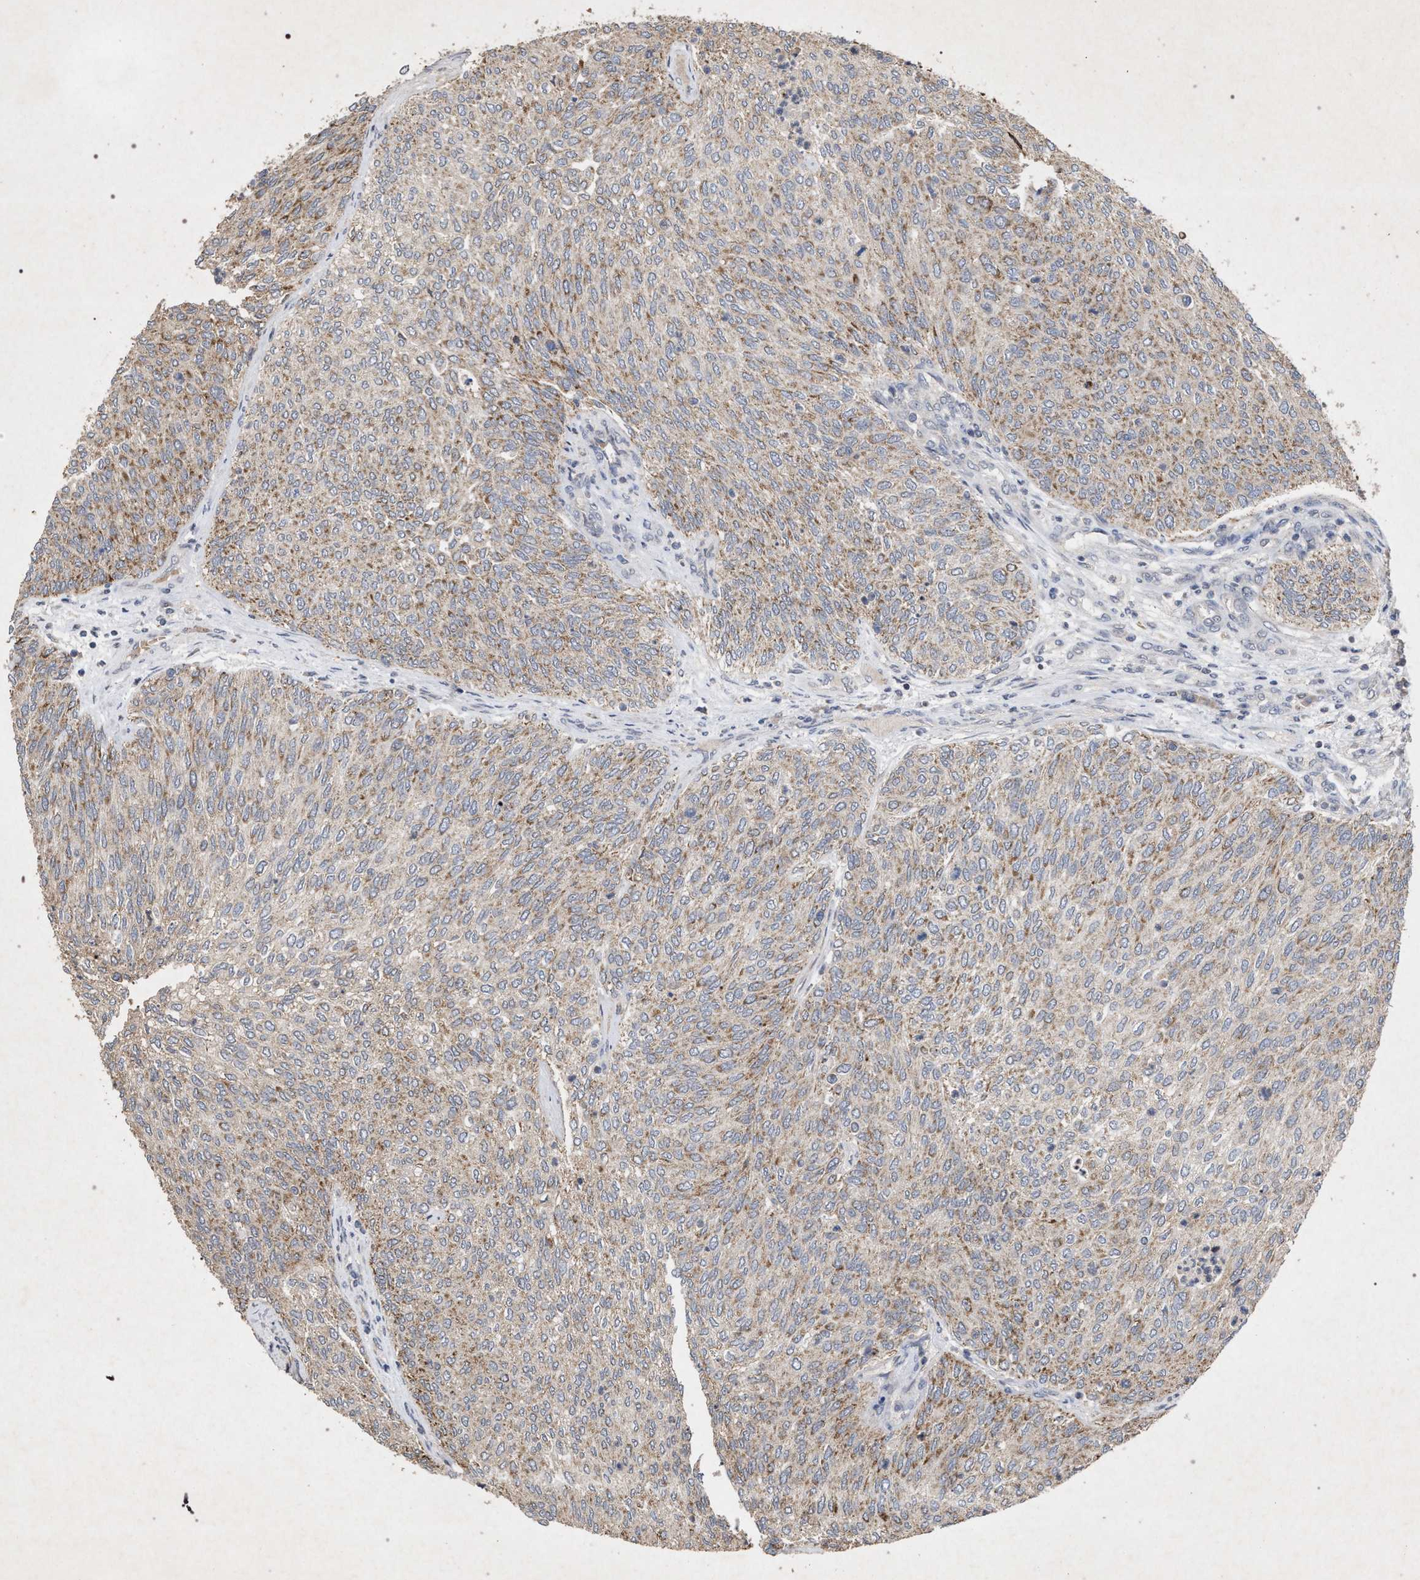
{"staining": {"intensity": "moderate", "quantity": ">75%", "location": "cytoplasmic/membranous"}, "tissue": "urothelial cancer", "cell_type": "Tumor cells", "image_type": "cancer", "snomed": [{"axis": "morphology", "description": "Urothelial carcinoma, Low grade"}, {"axis": "topography", "description": "Urinary bladder"}], "caption": "An IHC photomicrograph of tumor tissue is shown. Protein staining in brown highlights moderate cytoplasmic/membranous positivity in urothelial carcinoma (low-grade) within tumor cells.", "gene": "PKD2L1", "patient": {"sex": "female", "age": 79}}